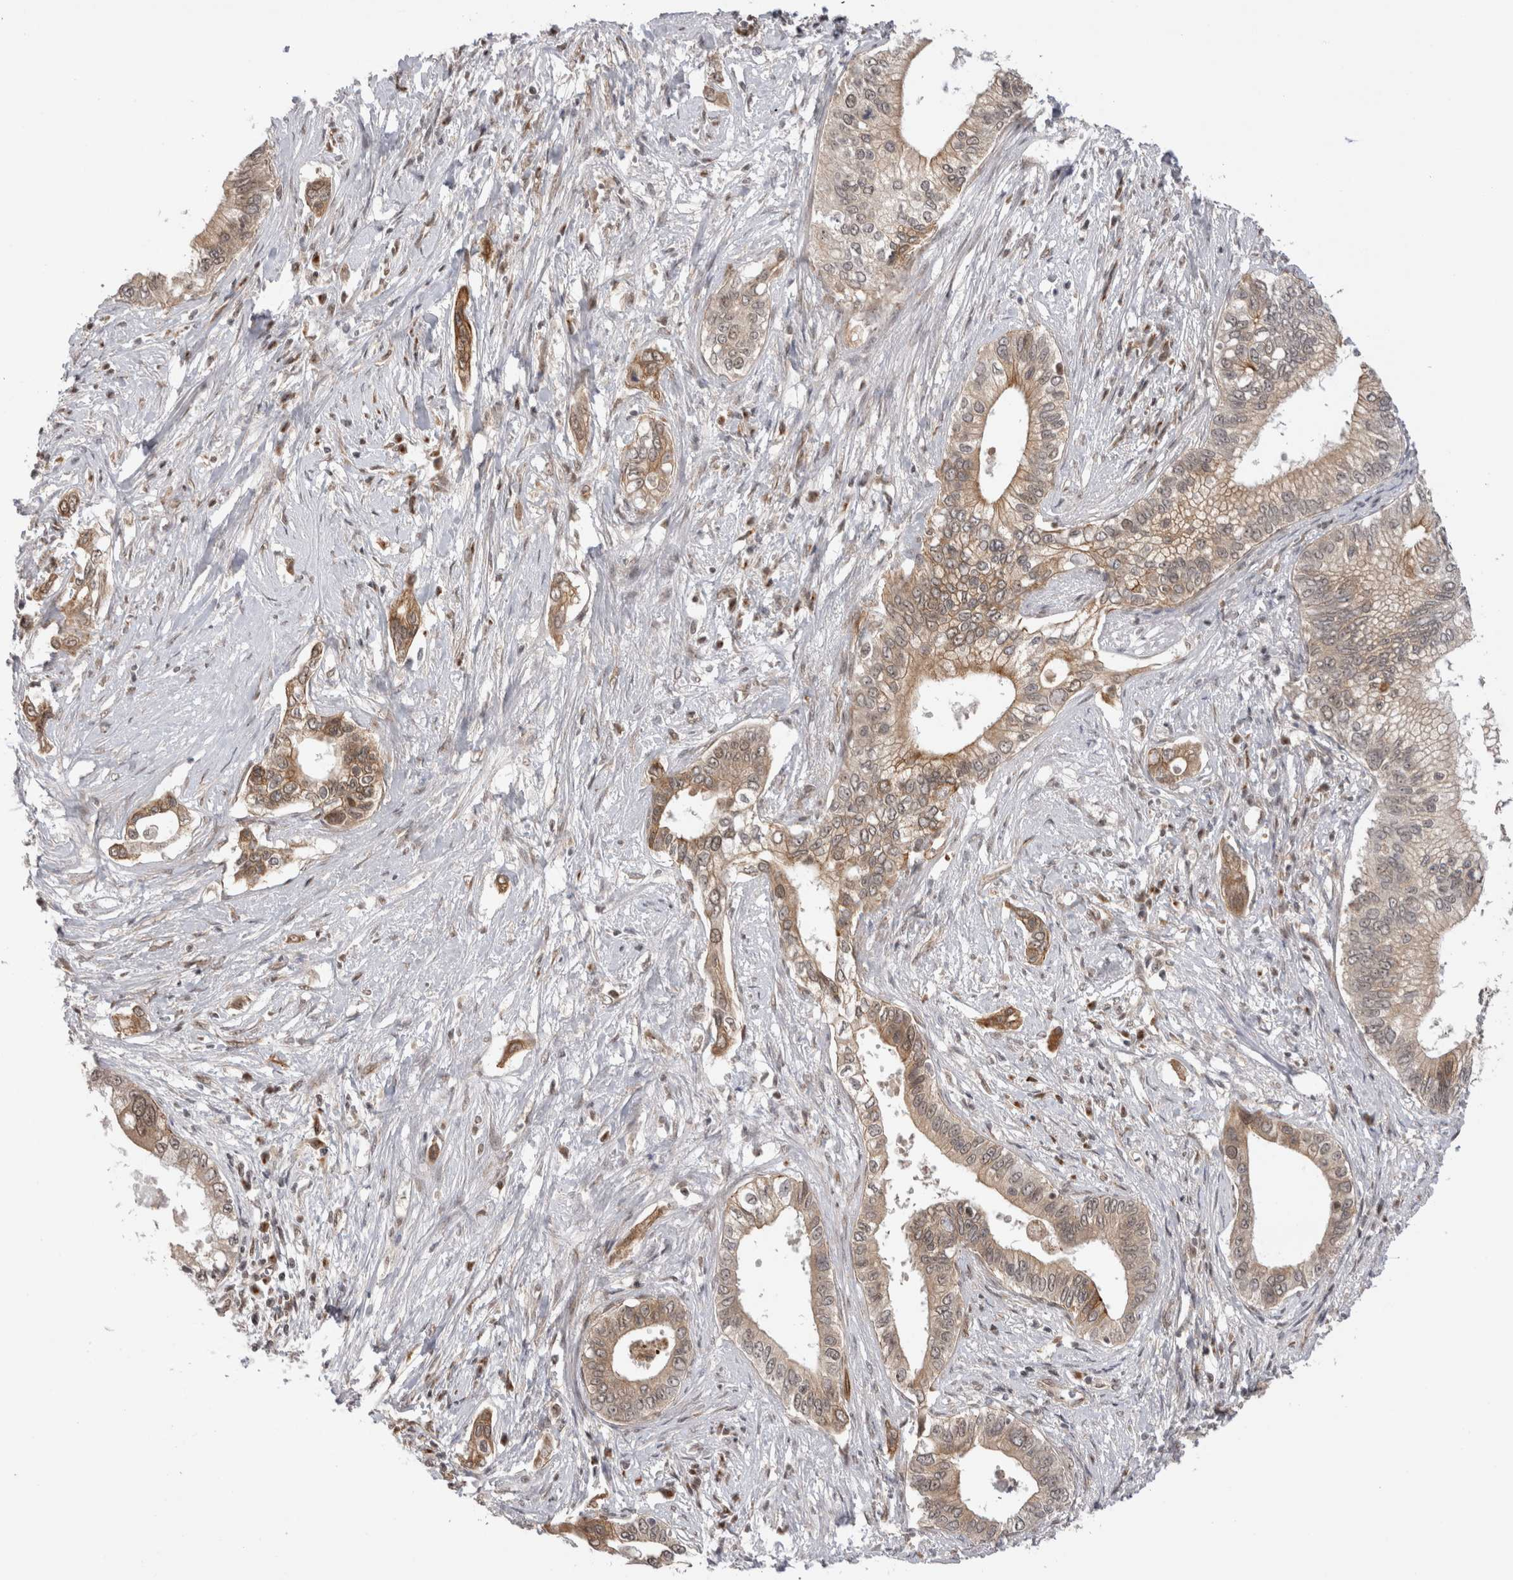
{"staining": {"intensity": "weak", "quantity": ">75%", "location": "cytoplasmic/membranous,nuclear"}, "tissue": "pancreatic cancer", "cell_type": "Tumor cells", "image_type": "cancer", "snomed": [{"axis": "morphology", "description": "Normal tissue, NOS"}, {"axis": "morphology", "description": "Adenocarcinoma, NOS"}, {"axis": "topography", "description": "Pancreas"}, {"axis": "topography", "description": "Peripheral nerve tissue"}], "caption": "Weak cytoplasmic/membranous and nuclear expression for a protein is present in about >75% of tumor cells of pancreatic cancer using immunohistochemistry (IHC).", "gene": "TMEM65", "patient": {"sex": "male", "age": 59}}